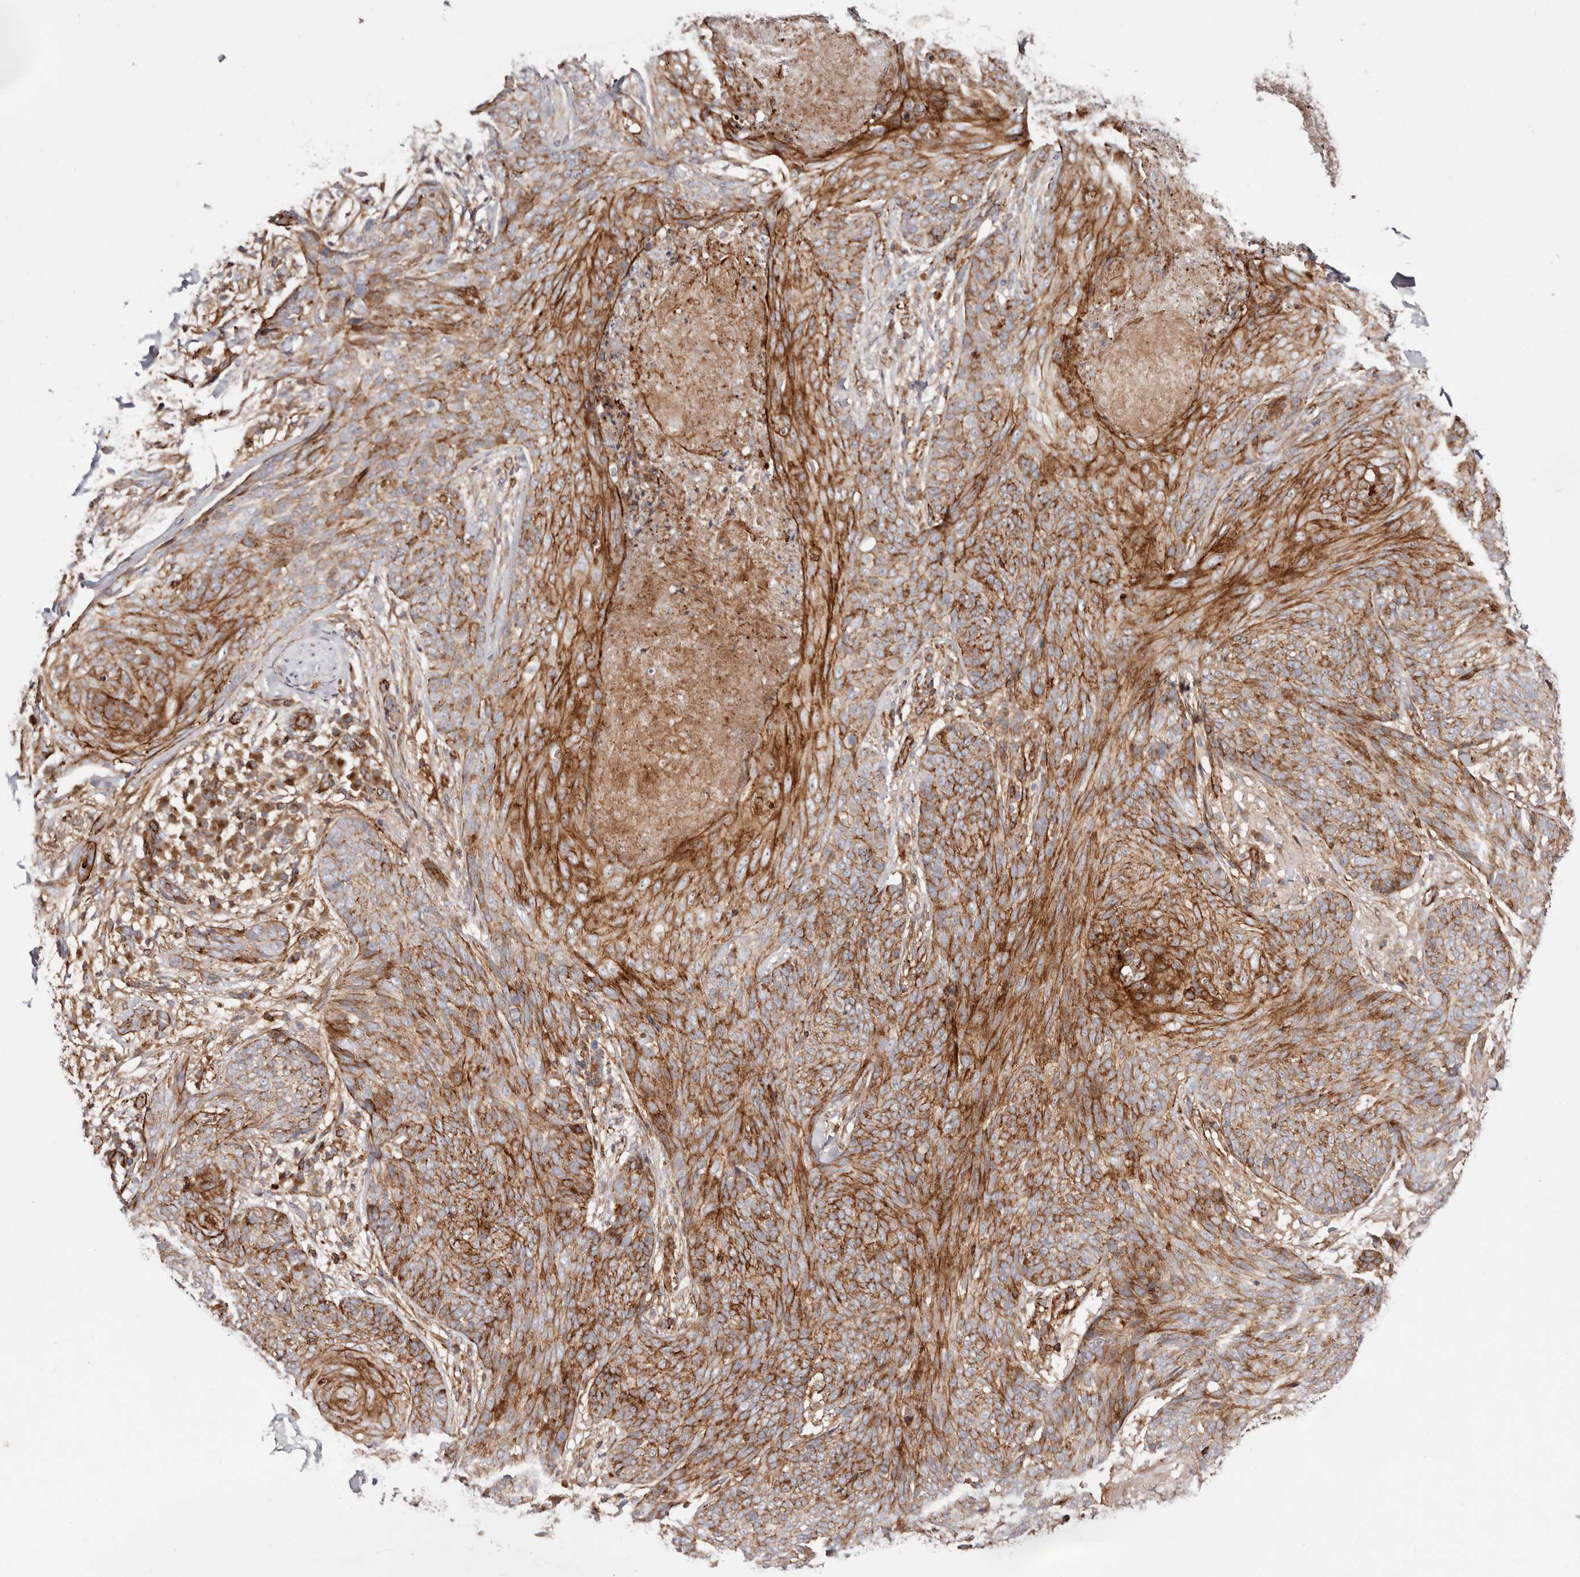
{"staining": {"intensity": "moderate", "quantity": ">75%", "location": "cytoplasmic/membranous"}, "tissue": "skin cancer", "cell_type": "Tumor cells", "image_type": "cancer", "snomed": [{"axis": "morphology", "description": "Basal cell carcinoma"}, {"axis": "topography", "description": "Skin"}], "caption": "Protein analysis of skin cancer (basal cell carcinoma) tissue displays moderate cytoplasmic/membranous staining in about >75% of tumor cells.", "gene": "PTPN22", "patient": {"sex": "male", "age": 85}}